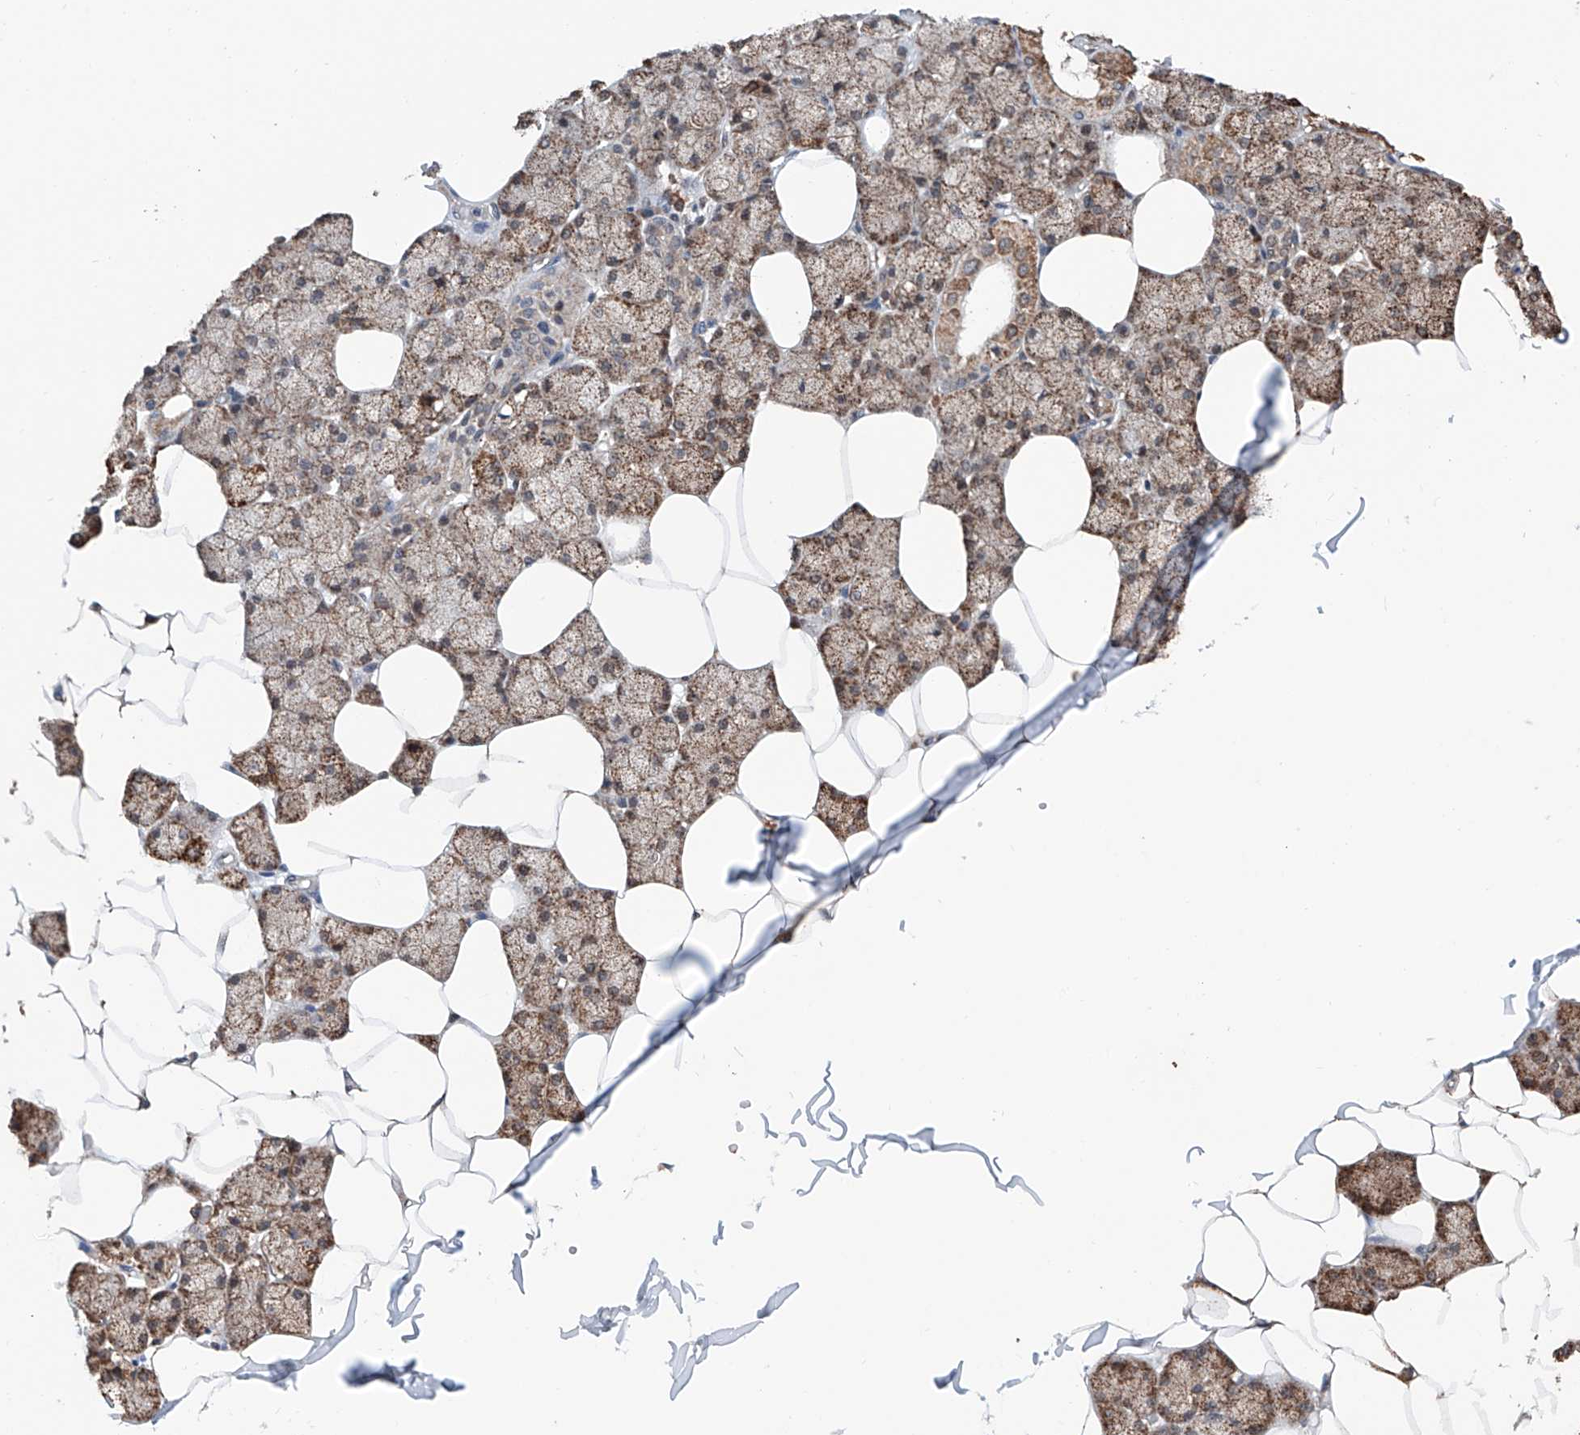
{"staining": {"intensity": "moderate", "quantity": ">75%", "location": "cytoplasmic/membranous"}, "tissue": "salivary gland", "cell_type": "Glandular cells", "image_type": "normal", "snomed": [{"axis": "morphology", "description": "Normal tissue, NOS"}, {"axis": "topography", "description": "Salivary gland"}], "caption": "Glandular cells exhibit medium levels of moderate cytoplasmic/membranous positivity in approximately >75% of cells in unremarkable salivary gland. Using DAB (brown) and hematoxylin (blue) stains, captured at high magnification using brightfield microscopy.", "gene": "ZNF445", "patient": {"sex": "male", "age": 62}}